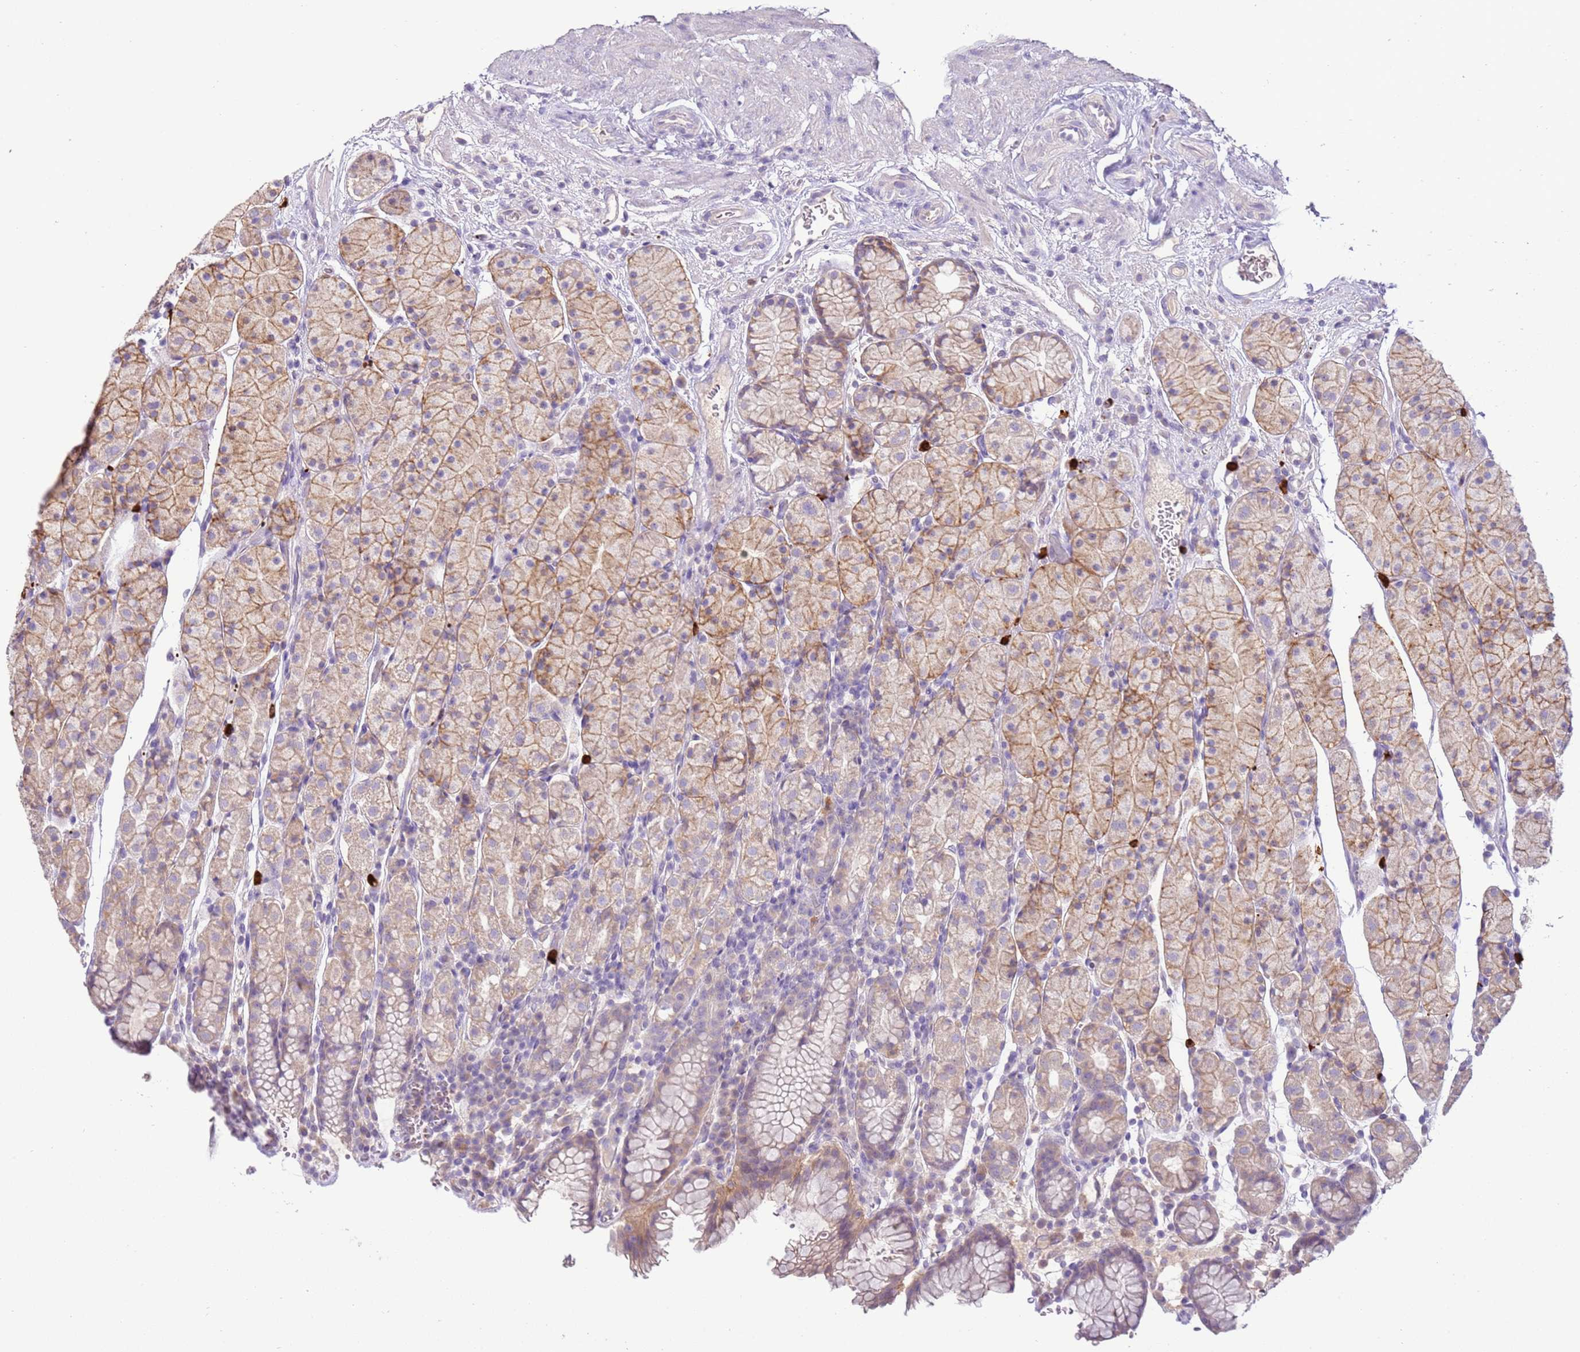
{"staining": {"intensity": "moderate", "quantity": "25%-75%", "location": "cytoplasmic/membranous"}, "tissue": "stomach", "cell_type": "Glandular cells", "image_type": "normal", "snomed": [{"axis": "morphology", "description": "Normal tissue, NOS"}, {"axis": "topography", "description": "Stomach, upper"}, {"axis": "topography", "description": "Stomach"}], "caption": "Brown immunohistochemical staining in normal human stomach exhibits moderate cytoplasmic/membranous expression in approximately 25%-75% of glandular cells.", "gene": "IL2RG", "patient": {"sex": "male", "age": 62}}